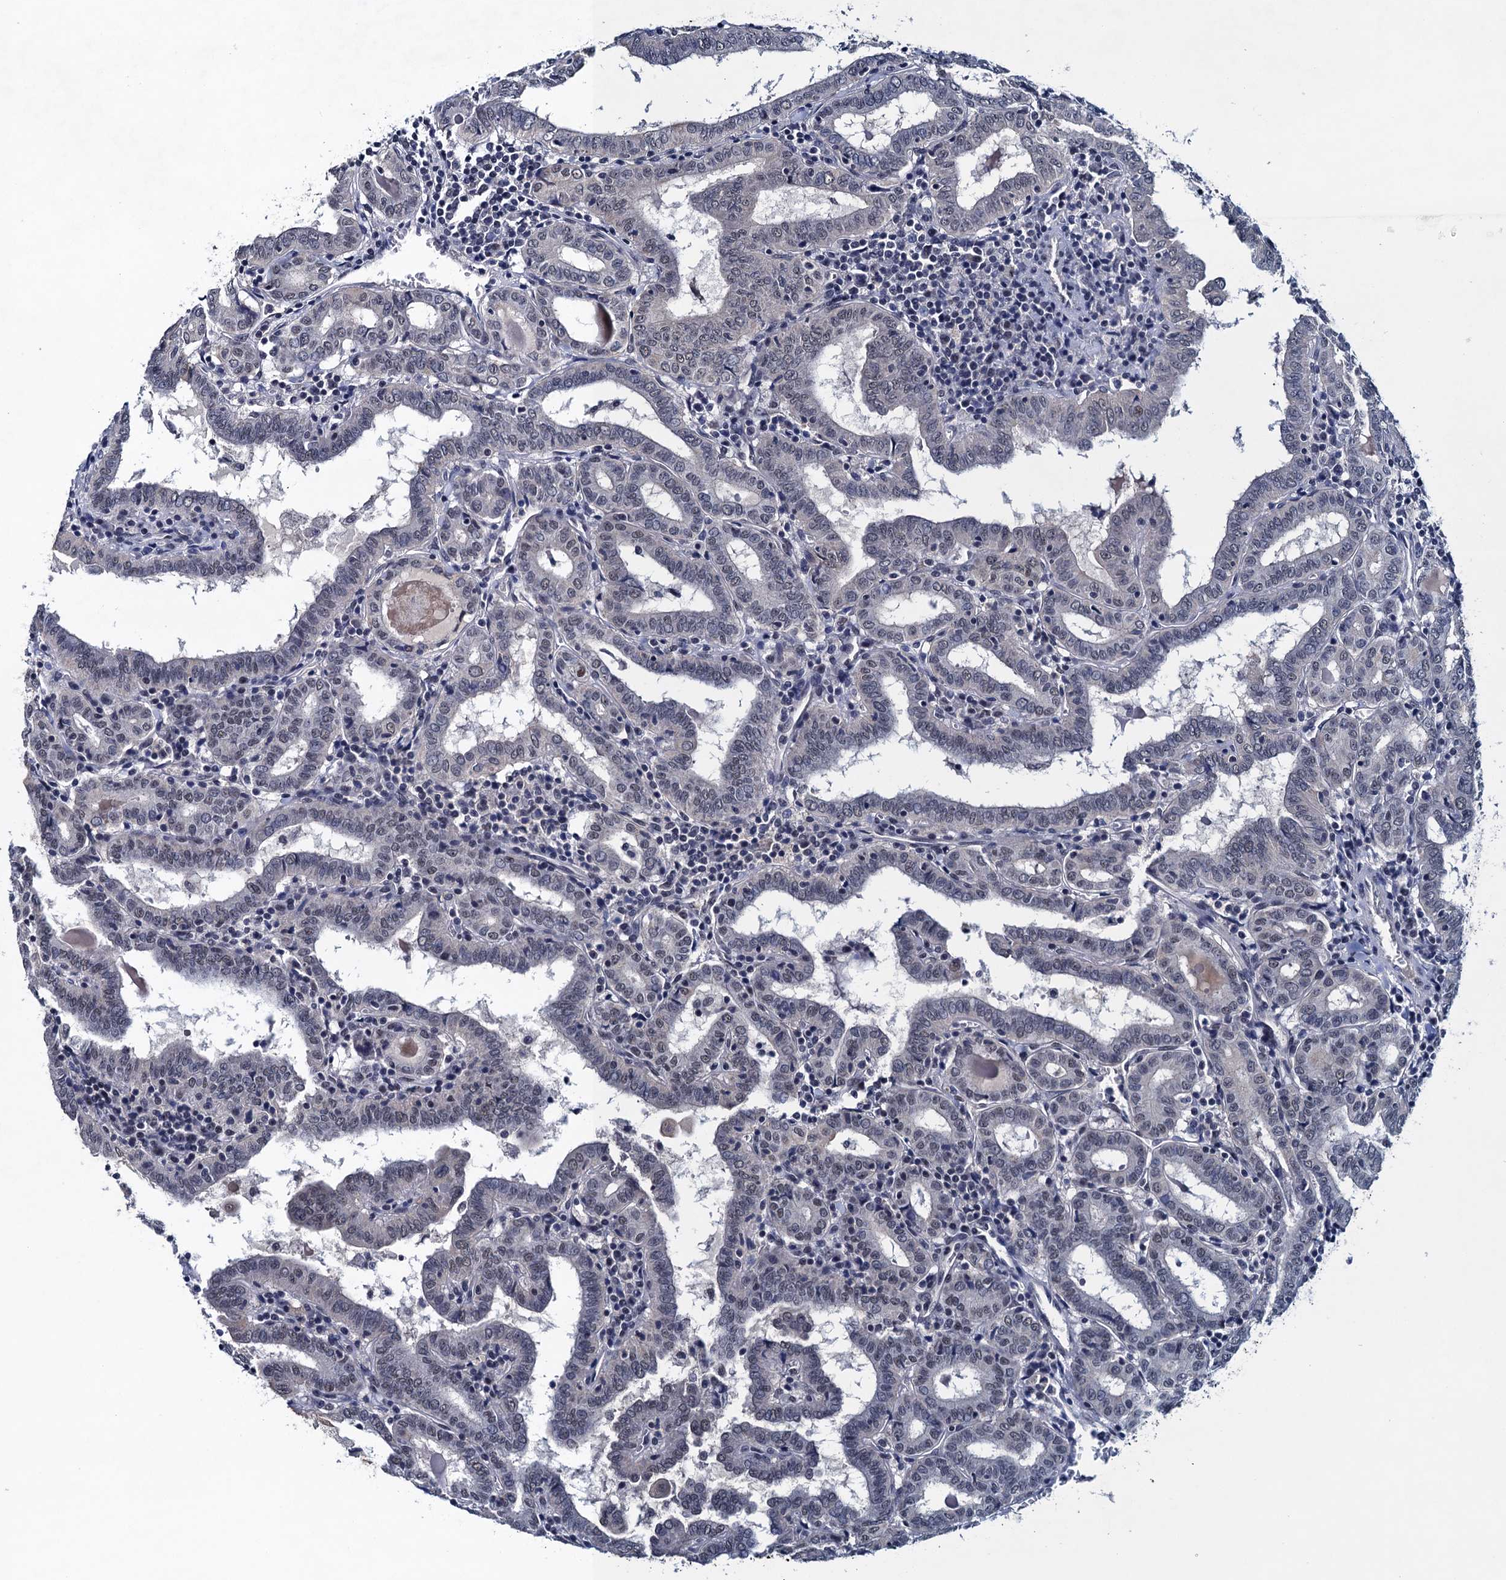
{"staining": {"intensity": "weak", "quantity": "<25%", "location": "nuclear"}, "tissue": "thyroid cancer", "cell_type": "Tumor cells", "image_type": "cancer", "snomed": [{"axis": "morphology", "description": "Papillary adenocarcinoma, NOS"}, {"axis": "topography", "description": "Thyroid gland"}], "caption": "An immunohistochemistry (IHC) micrograph of papillary adenocarcinoma (thyroid) is shown. There is no staining in tumor cells of papillary adenocarcinoma (thyroid).", "gene": "FNBP4", "patient": {"sex": "female", "age": 72}}